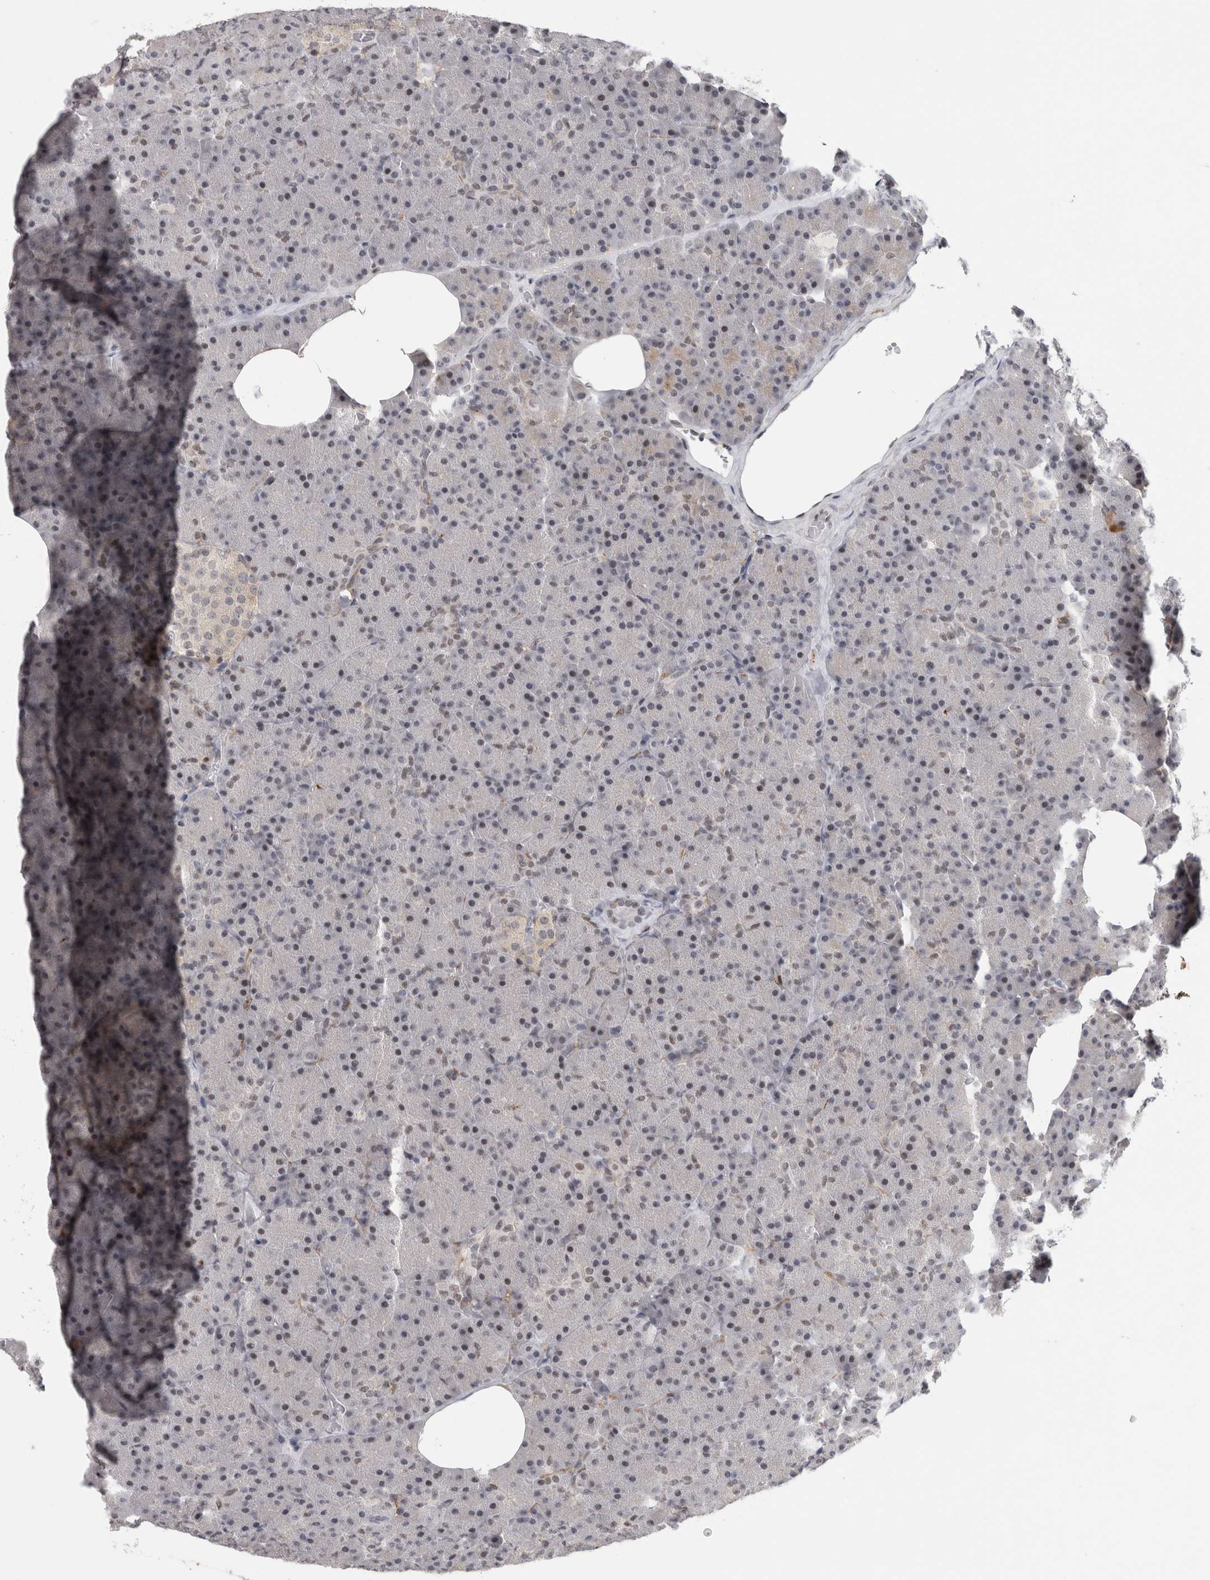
{"staining": {"intensity": "moderate", "quantity": "<25%", "location": "nuclear"}, "tissue": "pancreas", "cell_type": "Exocrine glandular cells", "image_type": "normal", "snomed": [{"axis": "morphology", "description": "Normal tissue, NOS"}, {"axis": "morphology", "description": "Carcinoid, malignant, NOS"}, {"axis": "topography", "description": "Pancreas"}], "caption": "Moderate nuclear staining is identified in about <25% of exocrine glandular cells in normal pancreas. The staining is performed using DAB (3,3'-diaminobenzidine) brown chromogen to label protein expression. The nuclei are counter-stained blue using hematoxylin.", "gene": "SRARP", "patient": {"sex": "female", "age": 35}}